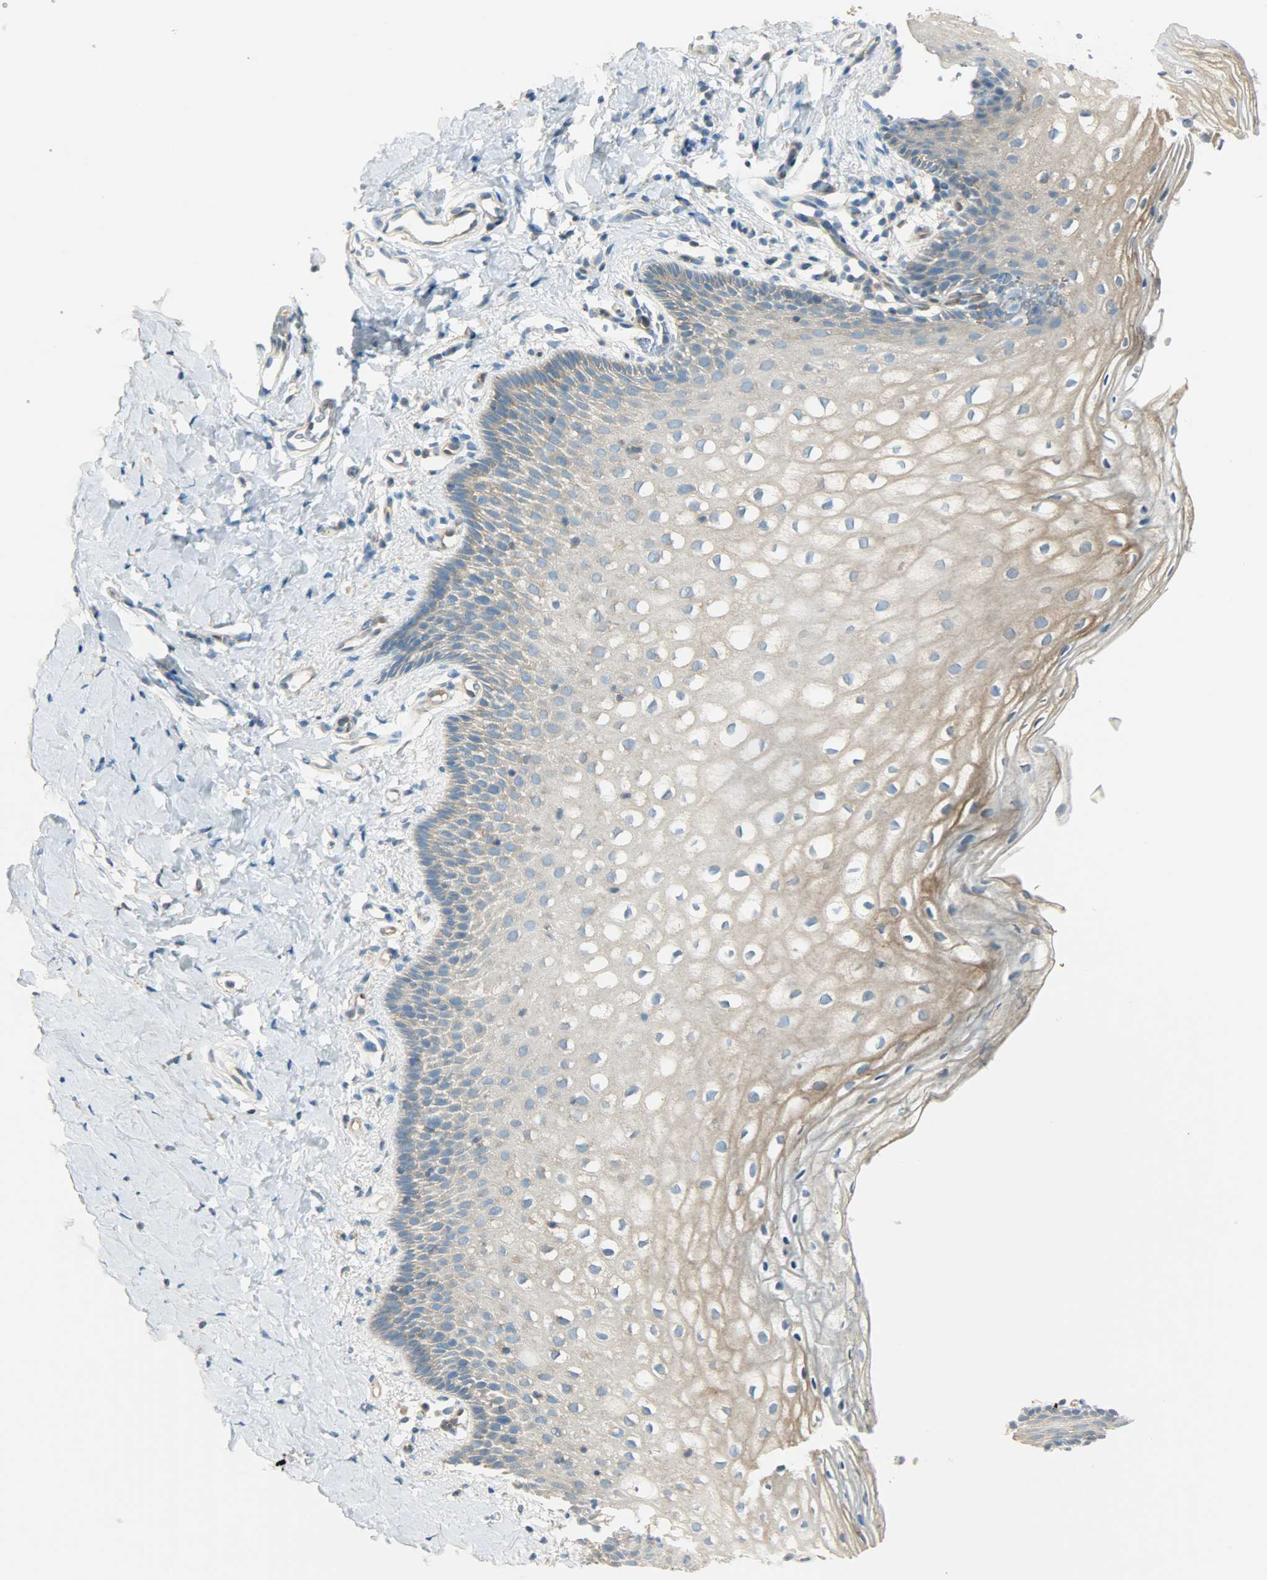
{"staining": {"intensity": "weak", "quantity": "<25%", "location": "cytoplasmic/membranous"}, "tissue": "vagina", "cell_type": "Squamous epithelial cells", "image_type": "normal", "snomed": [{"axis": "morphology", "description": "Normal tissue, NOS"}, {"axis": "topography", "description": "Vagina"}], "caption": "Immunohistochemistry micrograph of unremarkable vagina stained for a protein (brown), which displays no positivity in squamous epithelial cells.", "gene": "TSC22D2", "patient": {"sex": "female", "age": 55}}